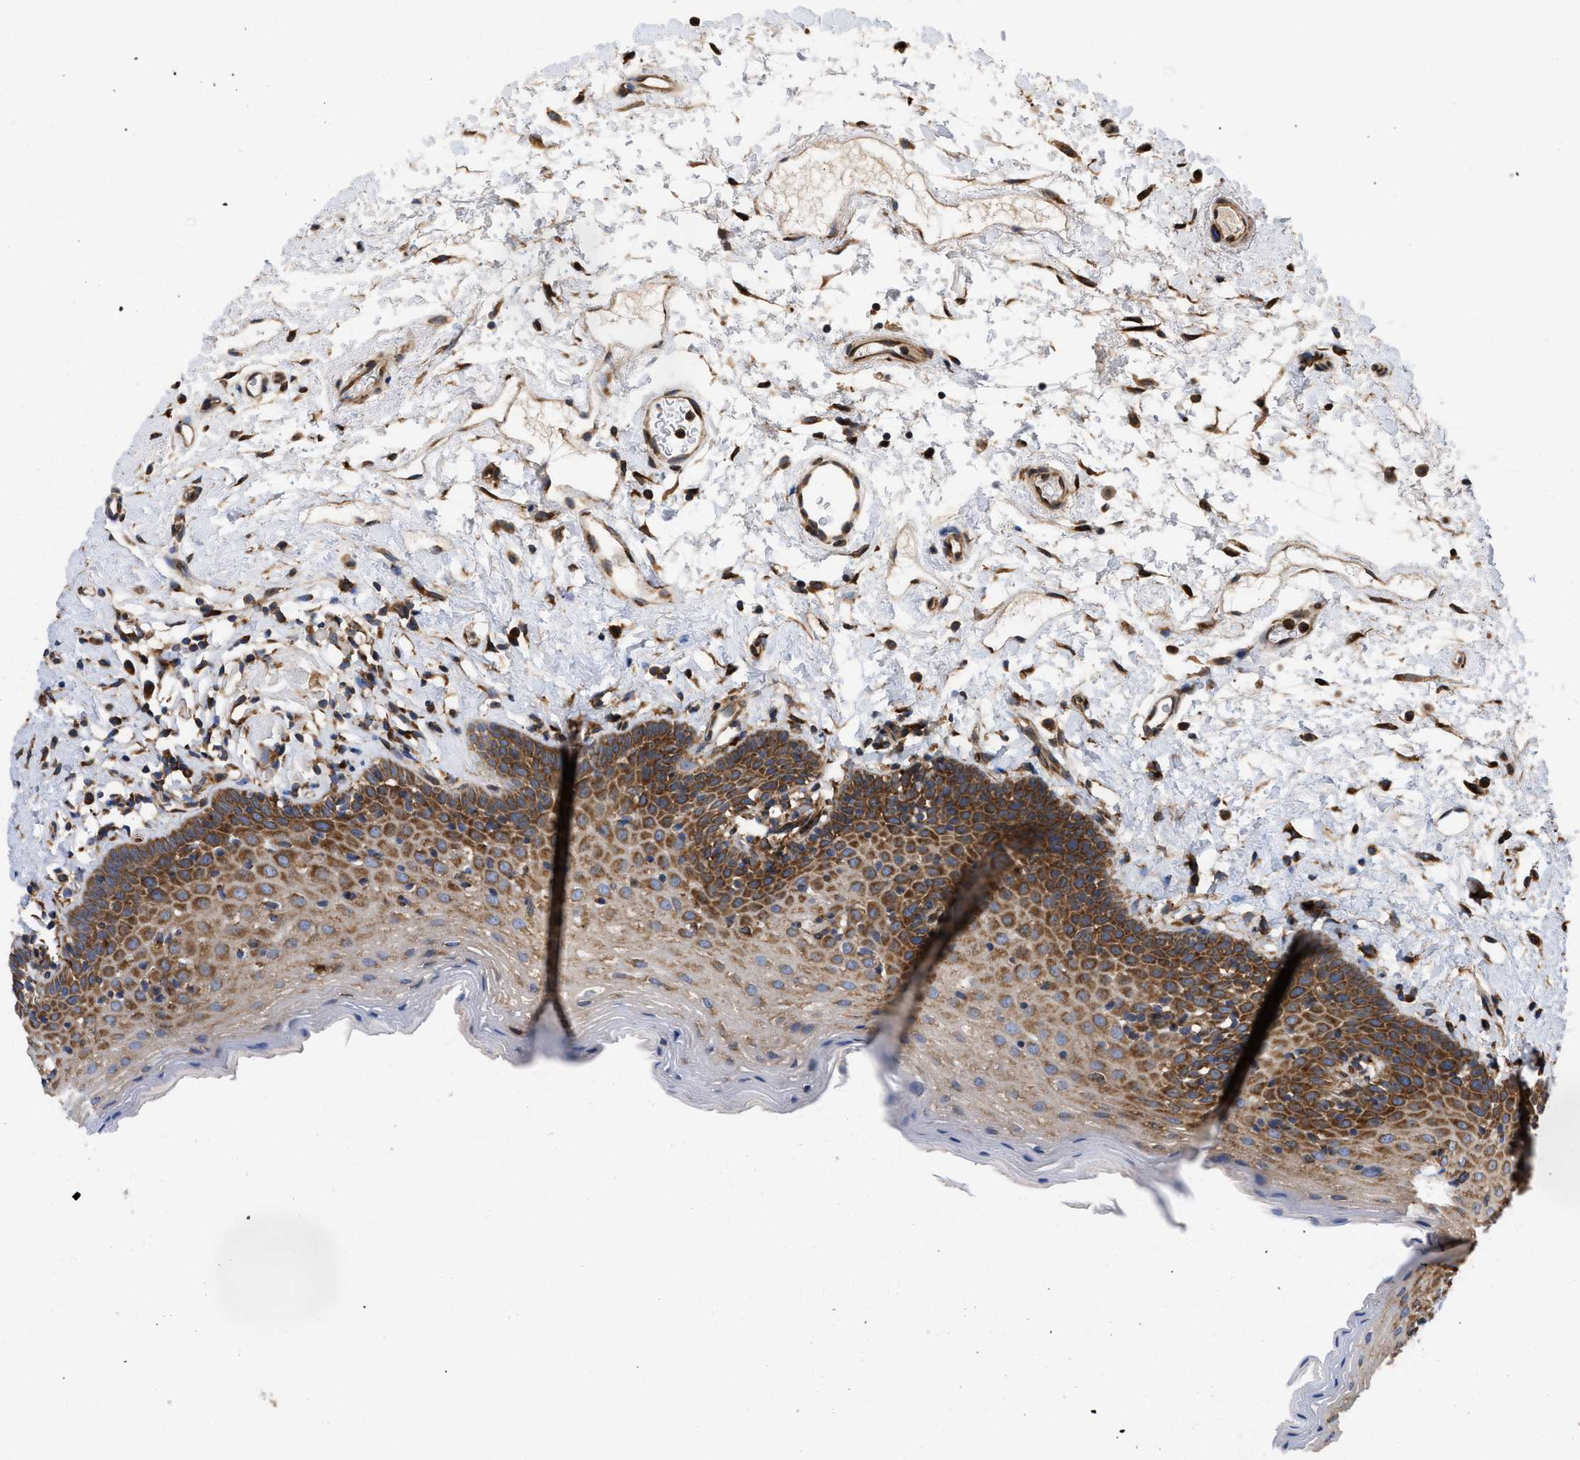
{"staining": {"intensity": "strong", "quantity": "25%-75%", "location": "cytoplasmic/membranous"}, "tissue": "oral mucosa", "cell_type": "Squamous epithelial cells", "image_type": "normal", "snomed": [{"axis": "morphology", "description": "Normal tissue, NOS"}, {"axis": "topography", "description": "Oral tissue"}], "caption": "Immunohistochemical staining of normal human oral mucosa displays strong cytoplasmic/membranous protein staining in about 25%-75% of squamous epithelial cells. Nuclei are stained in blue.", "gene": "FAM120A", "patient": {"sex": "male", "age": 66}}